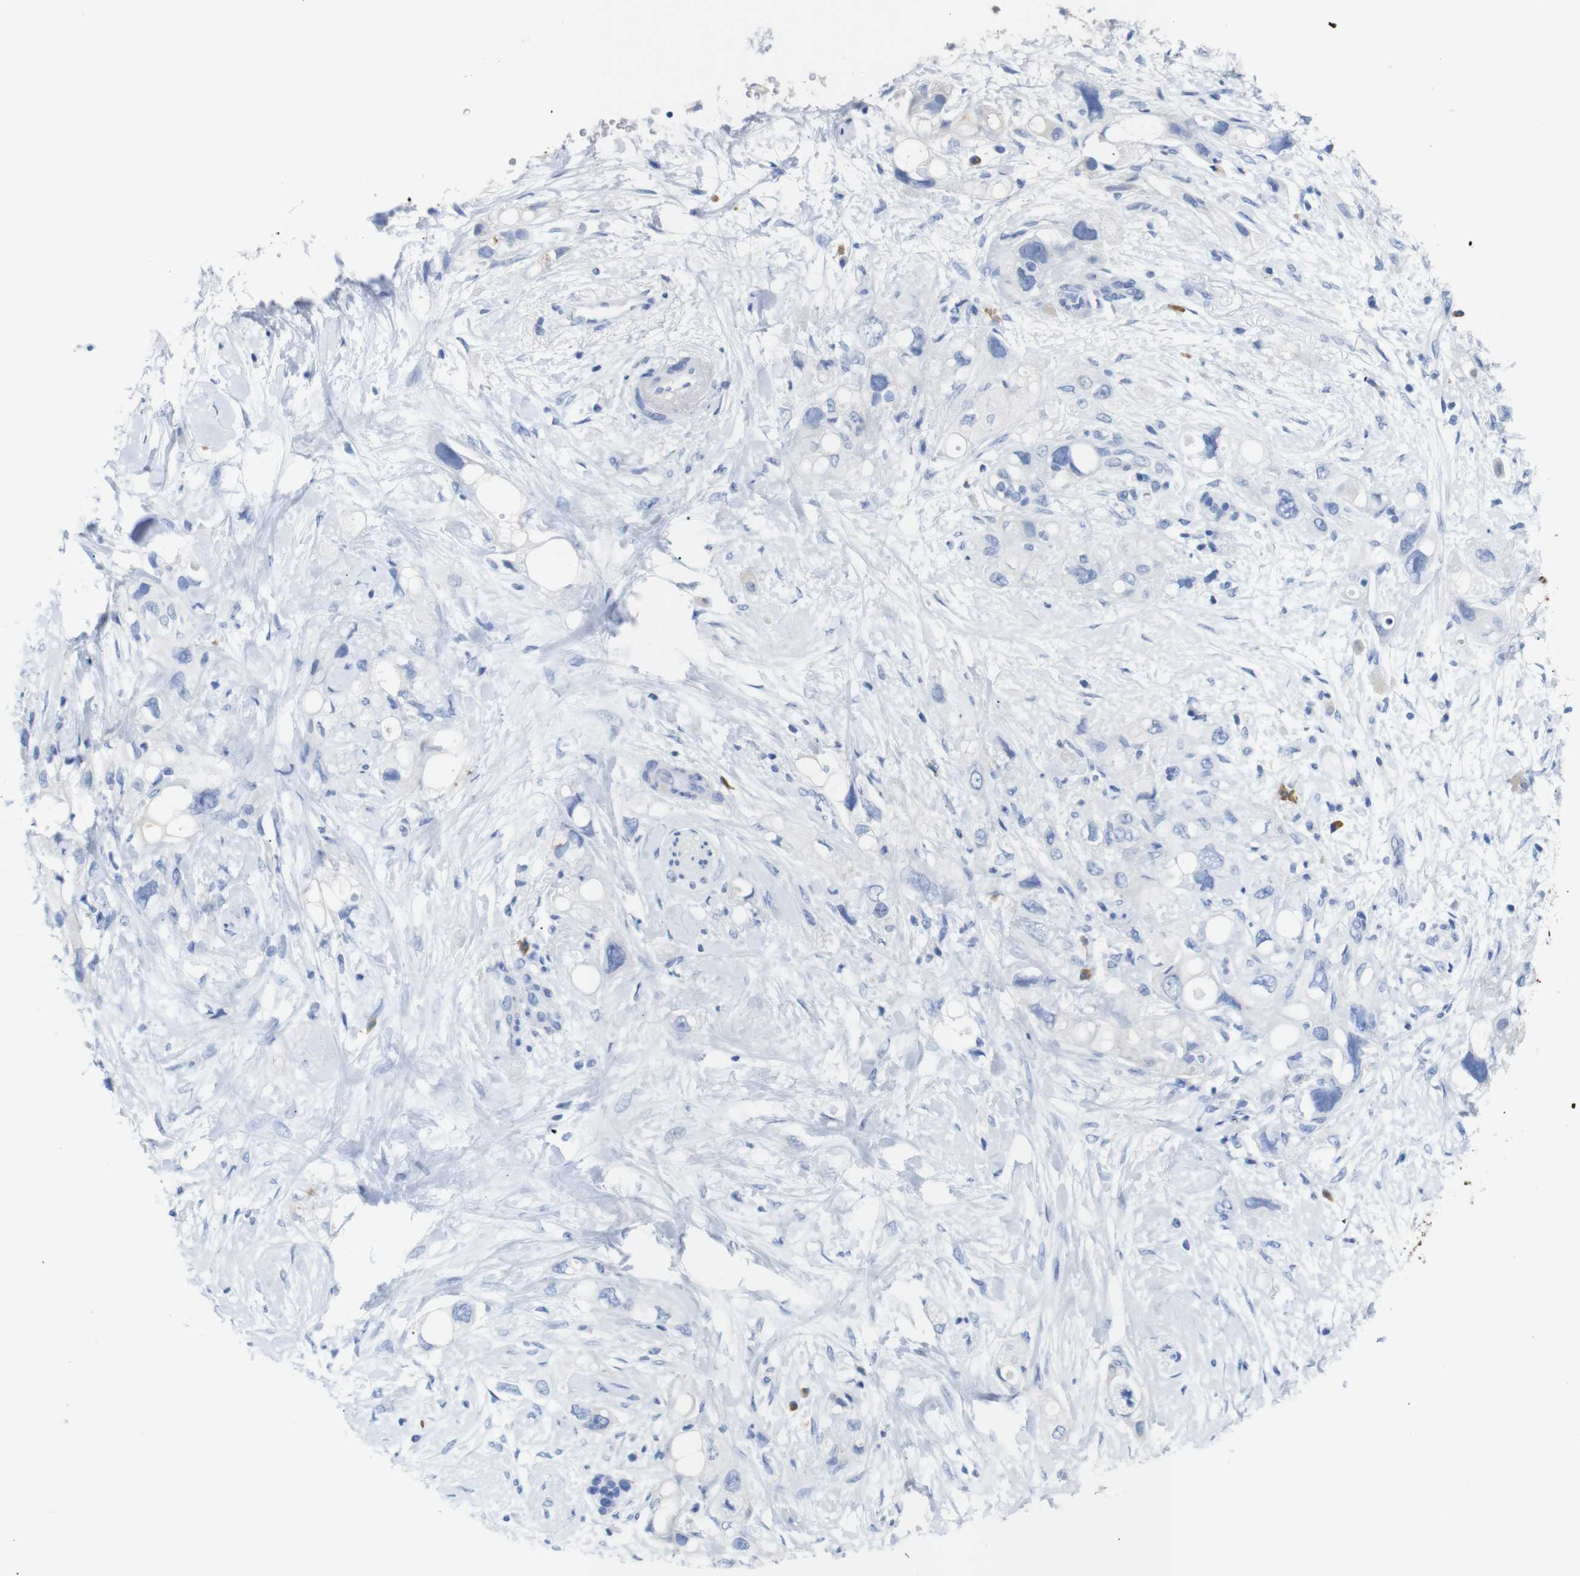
{"staining": {"intensity": "negative", "quantity": "none", "location": "none"}, "tissue": "pancreatic cancer", "cell_type": "Tumor cells", "image_type": "cancer", "snomed": [{"axis": "morphology", "description": "Adenocarcinoma, NOS"}, {"axis": "topography", "description": "Pancreas"}], "caption": "A high-resolution photomicrograph shows immunohistochemistry (IHC) staining of pancreatic cancer (adenocarcinoma), which demonstrates no significant expression in tumor cells. (Immunohistochemistry (ihc), brightfield microscopy, high magnification).", "gene": "ERVMER34-1", "patient": {"sex": "female", "age": 56}}